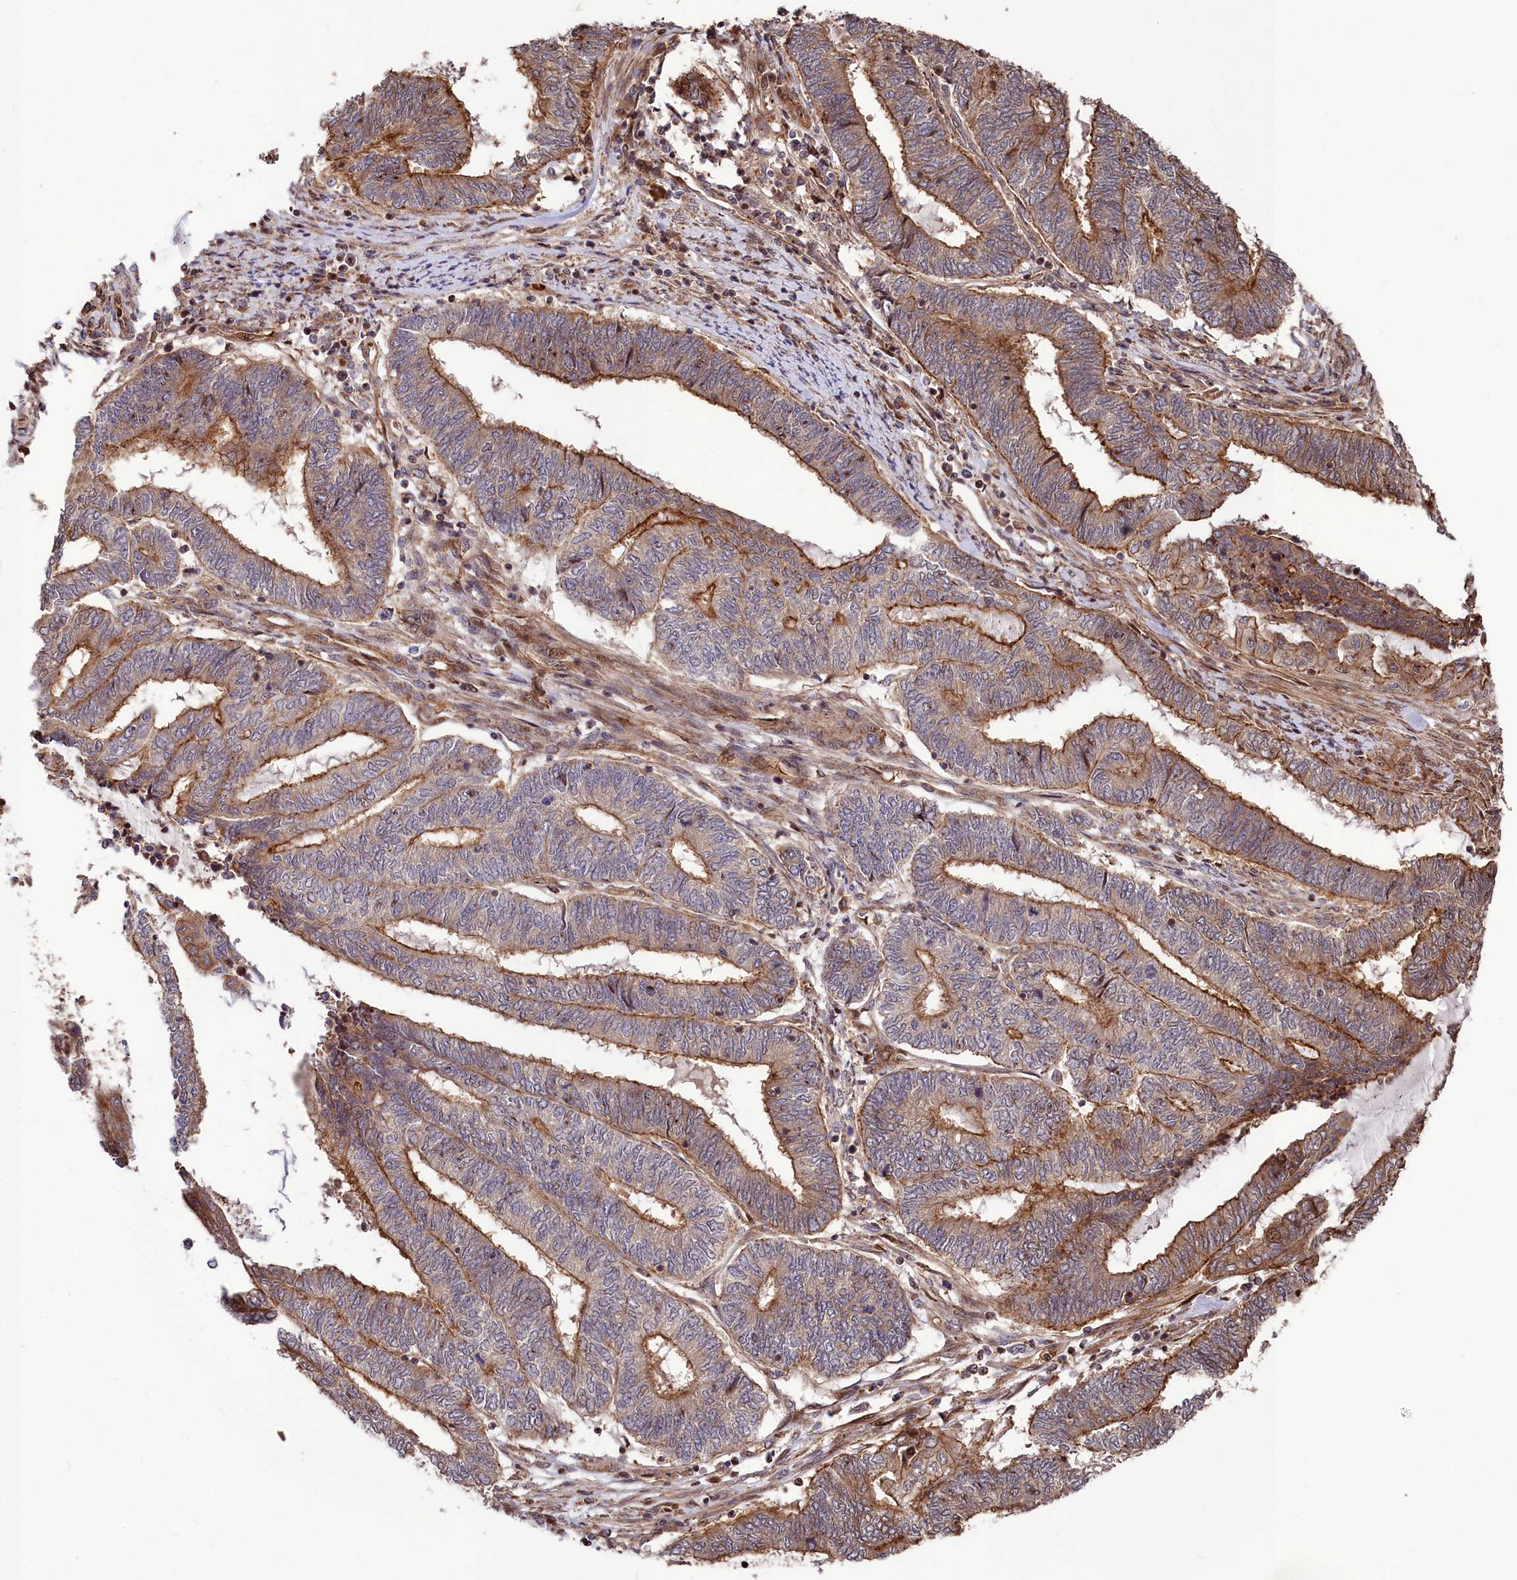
{"staining": {"intensity": "strong", "quantity": "25%-75%", "location": "cytoplasmic/membranous"}, "tissue": "endometrial cancer", "cell_type": "Tumor cells", "image_type": "cancer", "snomed": [{"axis": "morphology", "description": "Adenocarcinoma, NOS"}, {"axis": "topography", "description": "Uterus"}, {"axis": "topography", "description": "Endometrium"}], "caption": "Approximately 25%-75% of tumor cells in human adenocarcinoma (endometrial) demonstrate strong cytoplasmic/membranous protein positivity as visualized by brown immunohistochemical staining.", "gene": "TNKS1BP1", "patient": {"sex": "female", "age": 70}}